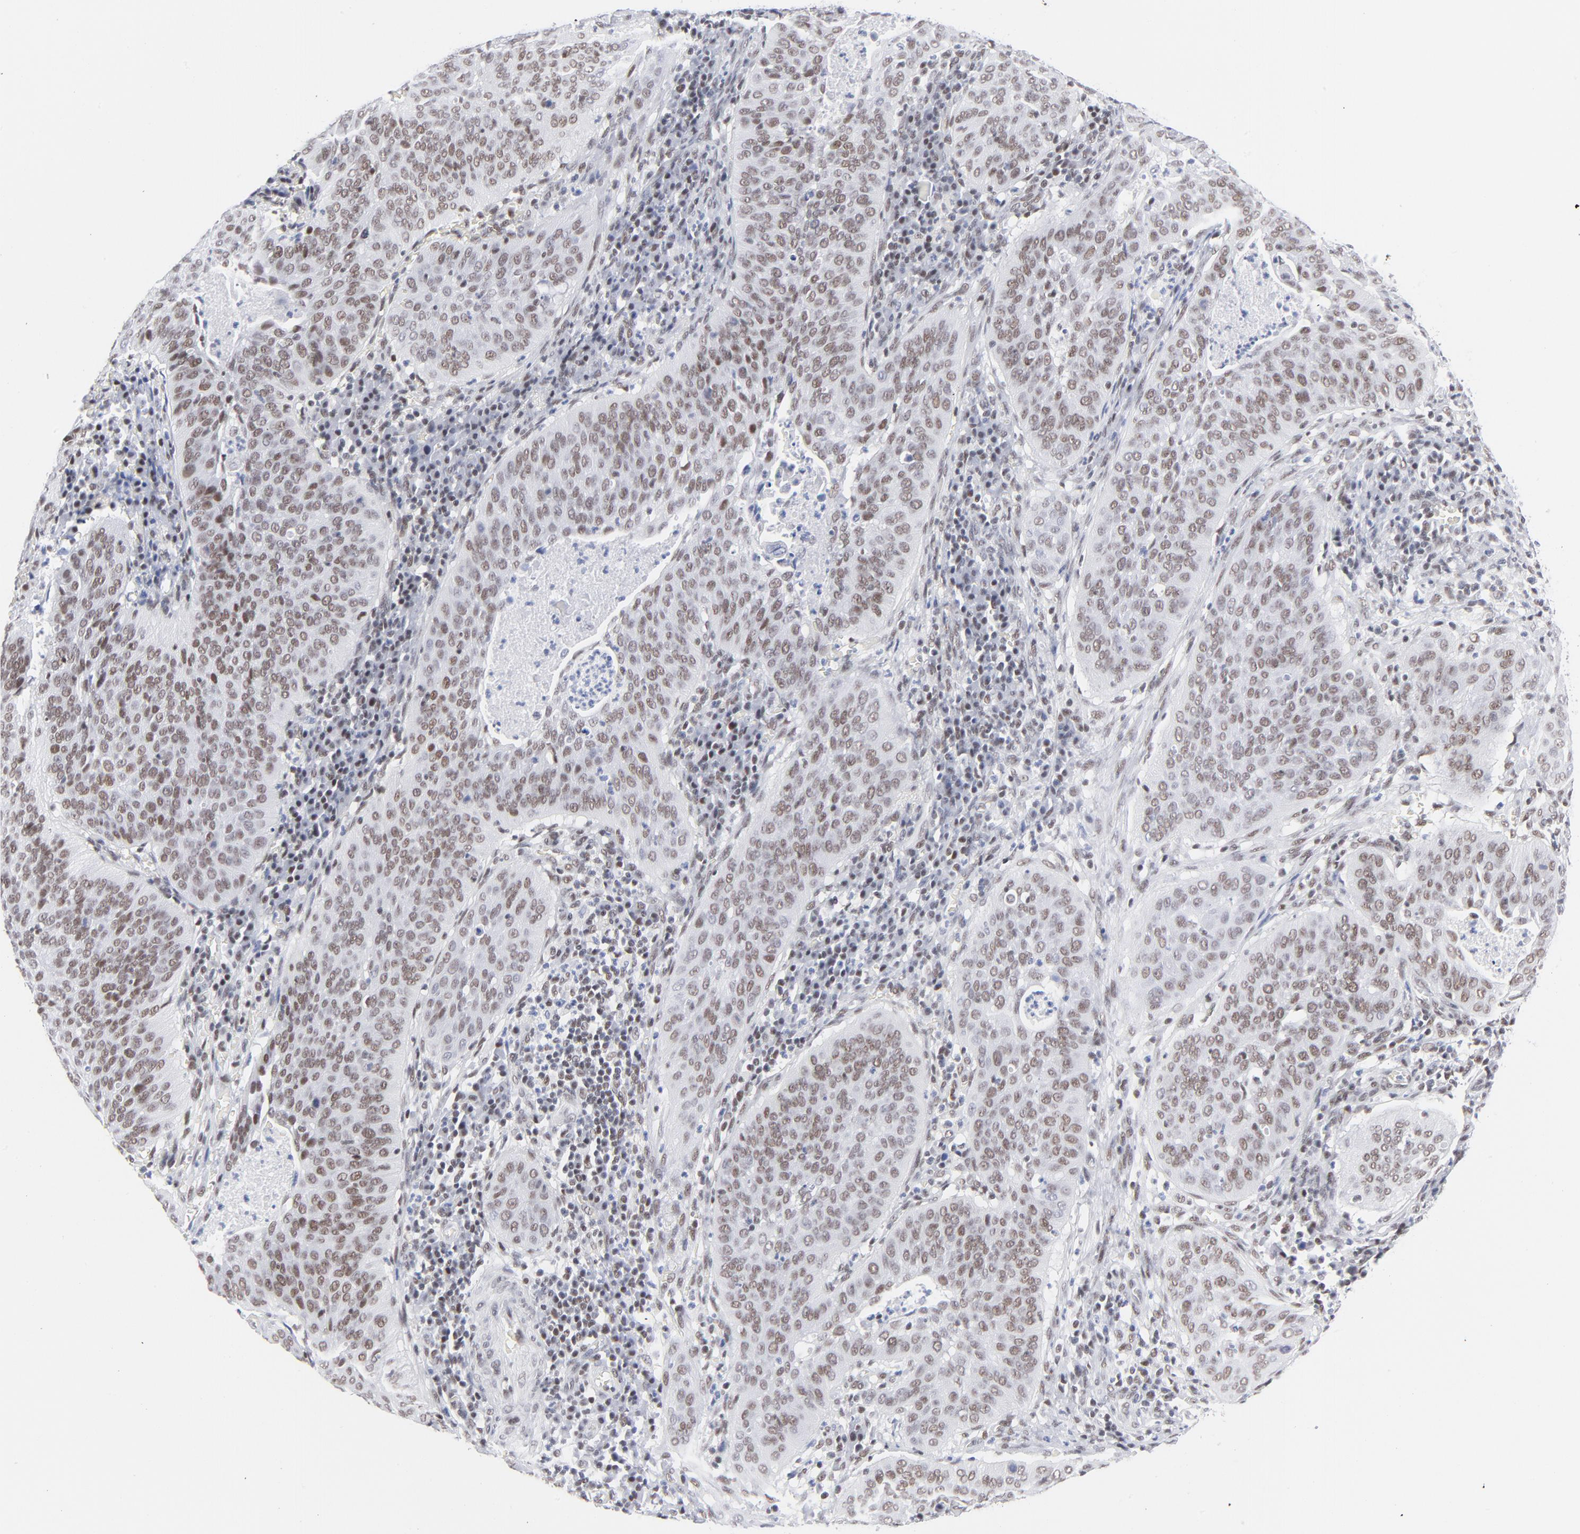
{"staining": {"intensity": "weak", "quantity": "25%-75%", "location": "nuclear"}, "tissue": "cervical cancer", "cell_type": "Tumor cells", "image_type": "cancer", "snomed": [{"axis": "morphology", "description": "Squamous cell carcinoma, NOS"}, {"axis": "topography", "description": "Cervix"}], "caption": "High-power microscopy captured an IHC micrograph of cervical cancer (squamous cell carcinoma), revealing weak nuclear expression in about 25%-75% of tumor cells.", "gene": "ATF2", "patient": {"sex": "female", "age": 39}}